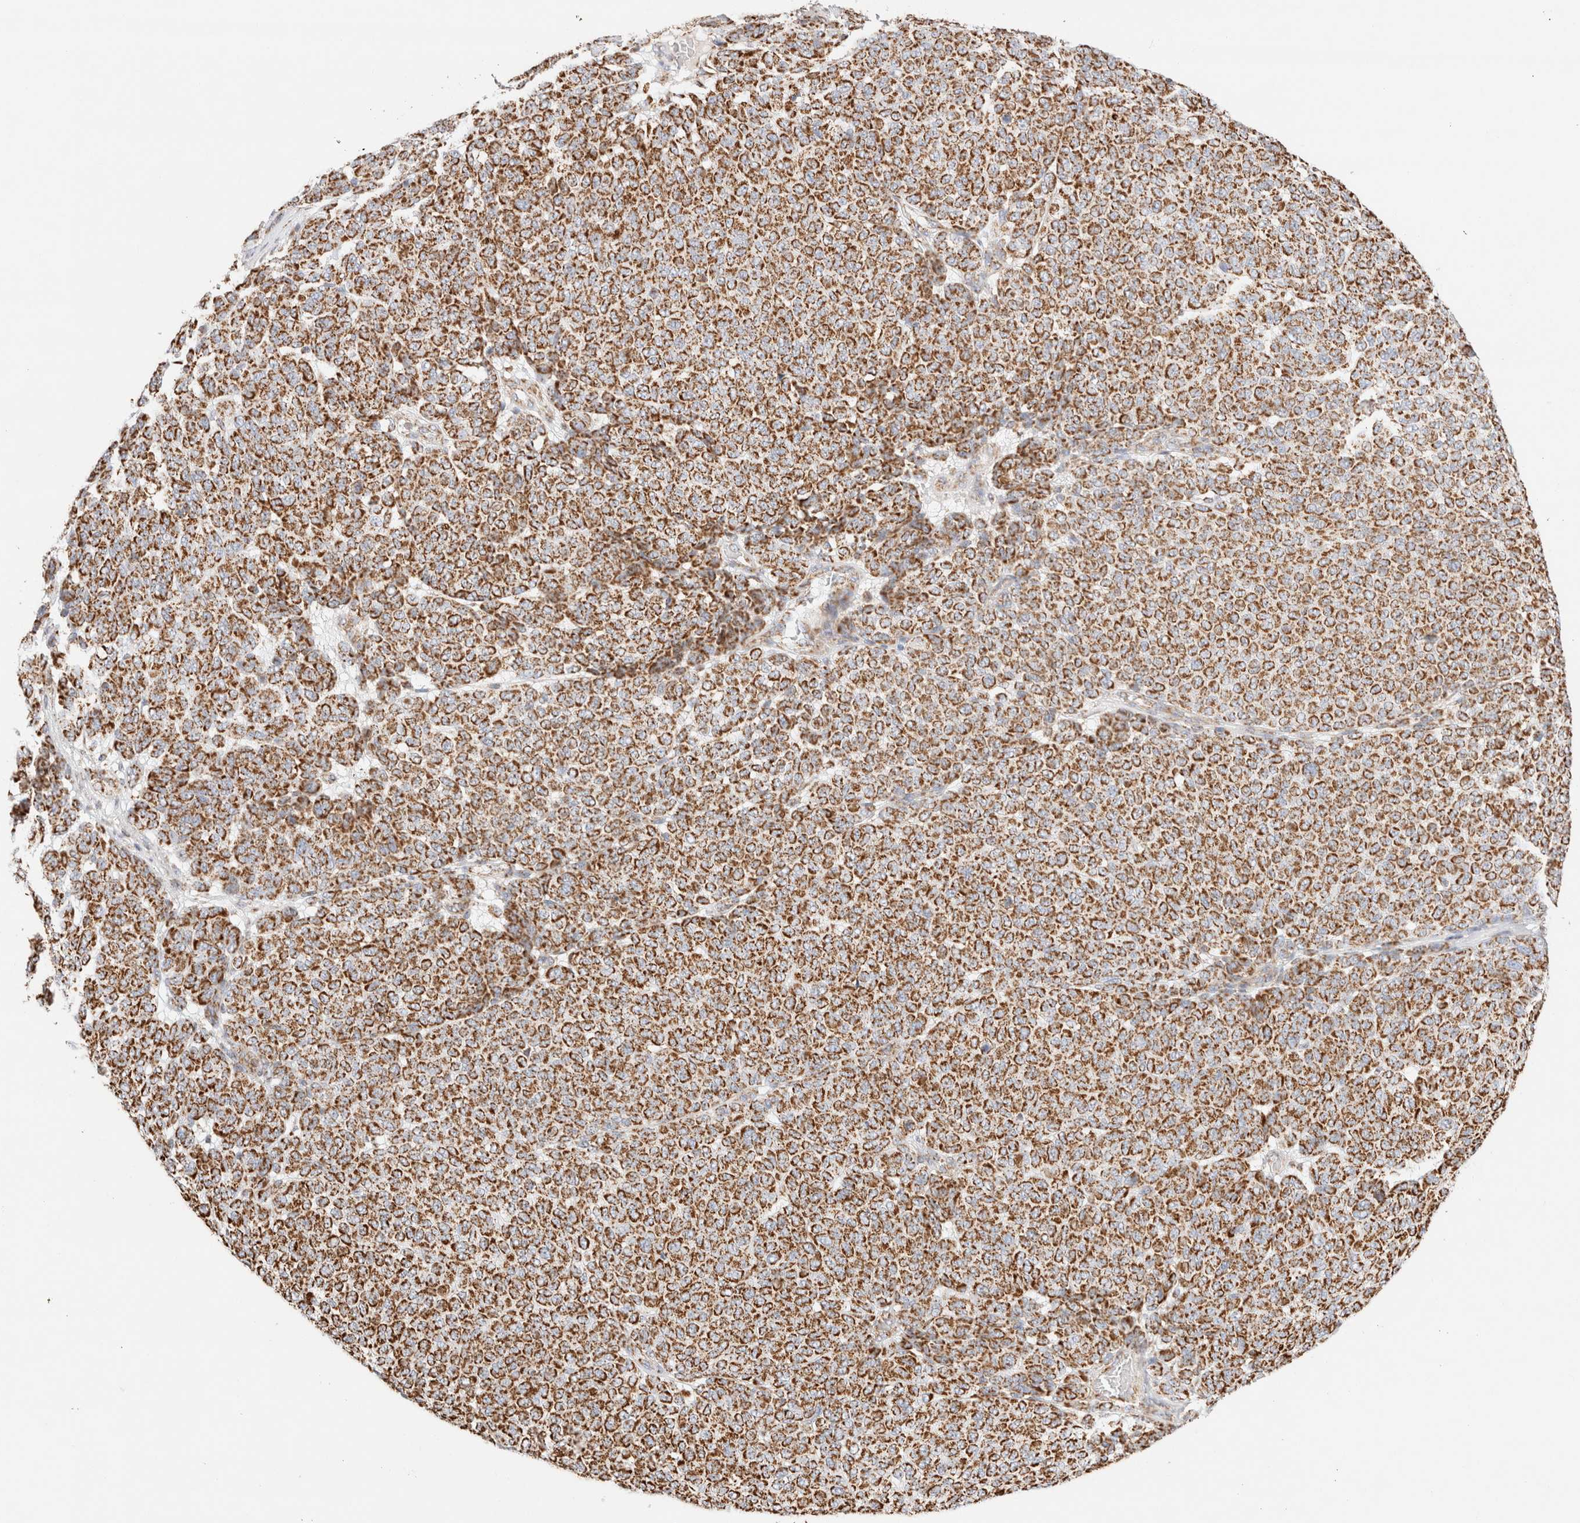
{"staining": {"intensity": "moderate", "quantity": ">75%", "location": "cytoplasmic/membranous"}, "tissue": "melanoma", "cell_type": "Tumor cells", "image_type": "cancer", "snomed": [{"axis": "morphology", "description": "Malignant melanoma, NOS"}, {"axis": "topography", "description": "Skin"}], "caption": "Protein staining exhibits moderate cytoplasmic/membranous expression in about >75% of tumor cells in melanoma. The staining was performed using DAB (3,3'-diaminobenzidine) to visualize the protein expression in brown, while the nuclei were stained in blue with hematoxylin (Magnification: 20x).", "gene": "PHB2", "patient": {"sex": "male", "age": 59}}